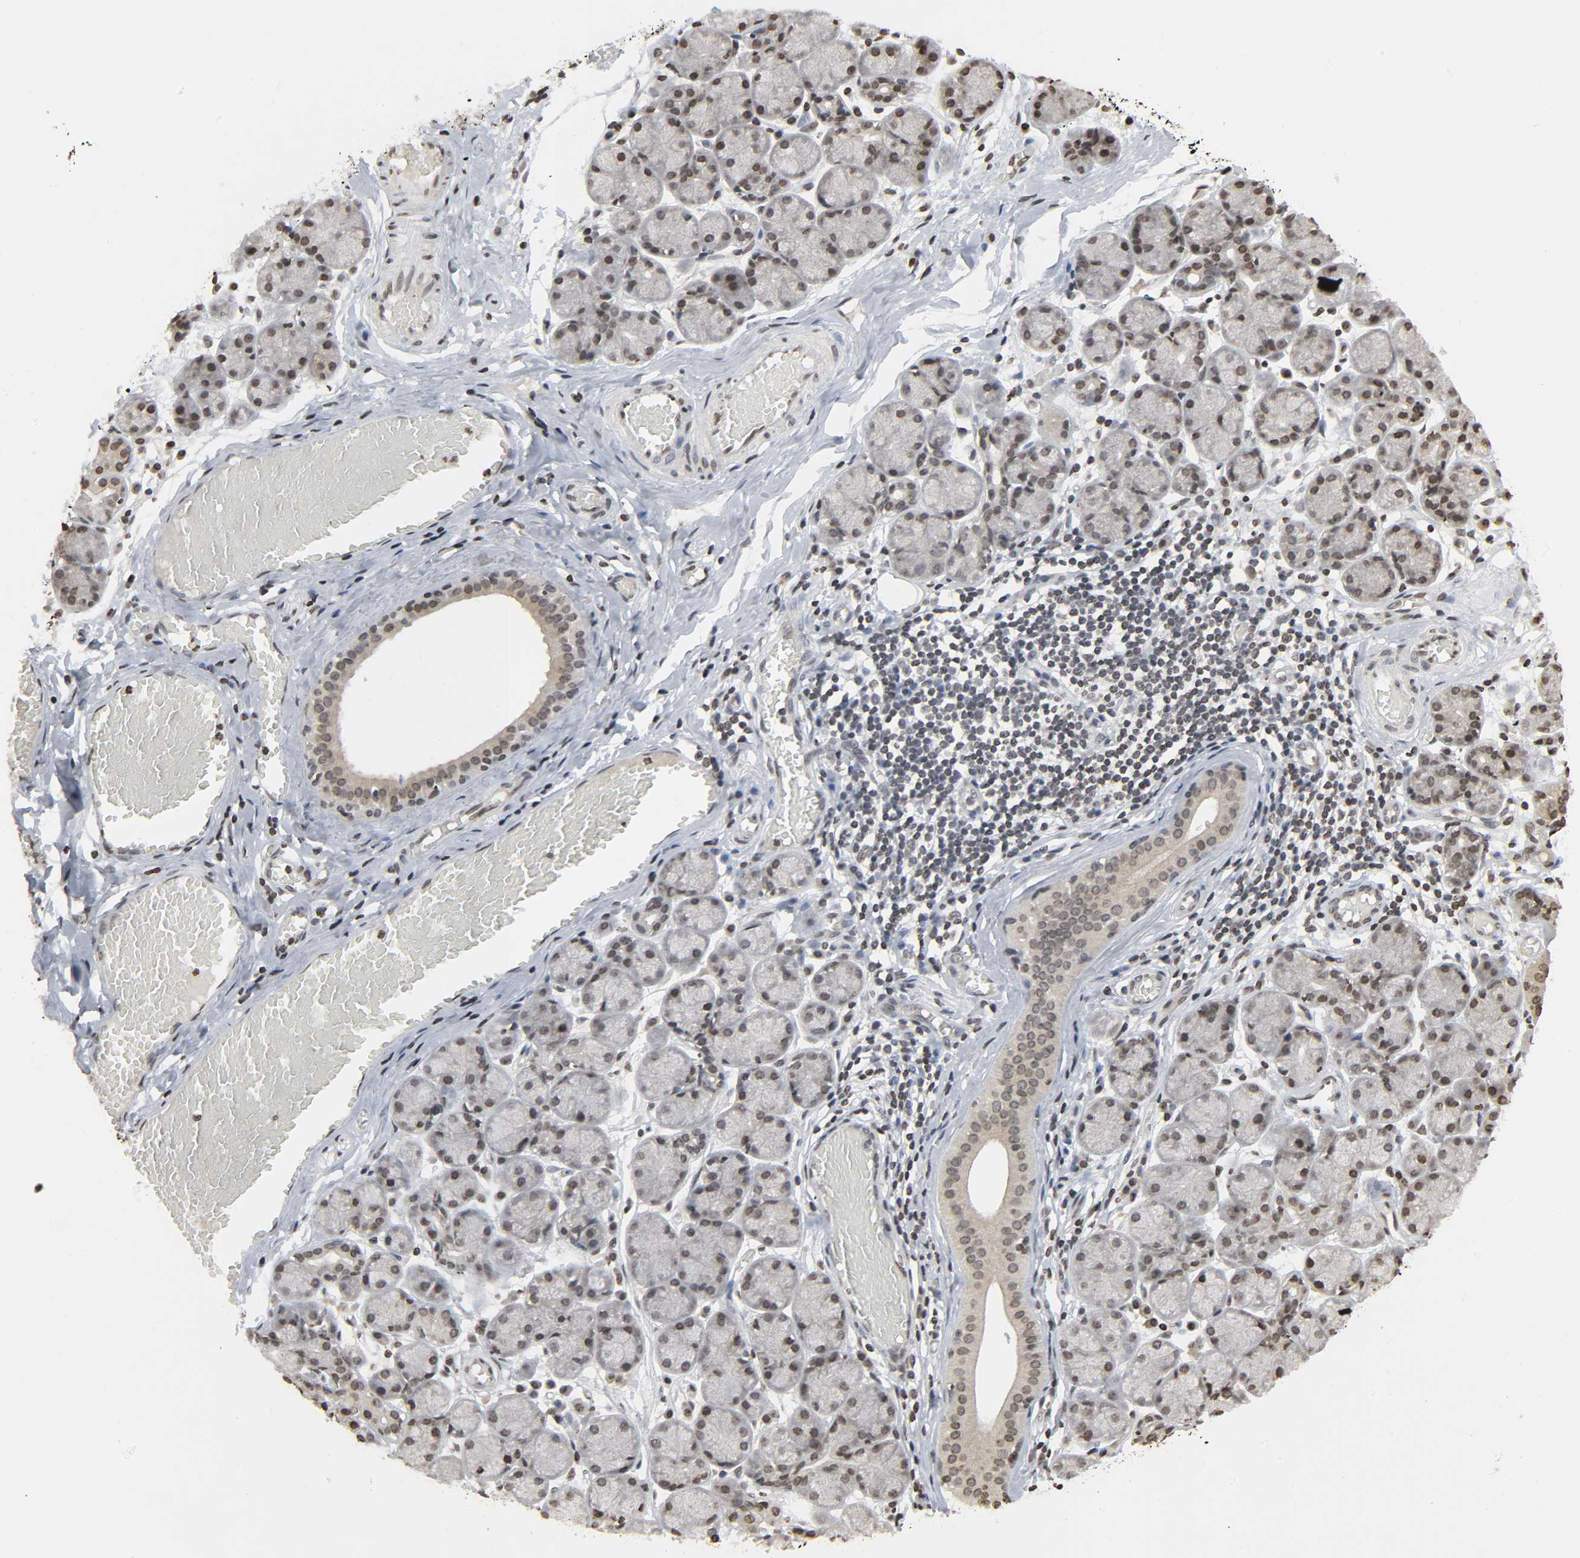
{"staining": {"intensity": "weak", "quantity": ">75%", "location": "nuclear"}, "tissue": "salivary gland", "cell_type": "Glandular cells", "image_type": "normal", "snomed": [{"axis": "morphology", "description": "Normal tissue, NOS"}, {"axis": "topography", "description": "Salivary gland"}], "caption": "Glandular cells demonstrate weak nuclear staining in approximately >75% of cells in benign salivary gland. (DAB IHC with brightfield microscopy, high magnification).", "gene": "ELAVL1", "patient": {"sex": "female", "age": 24}}